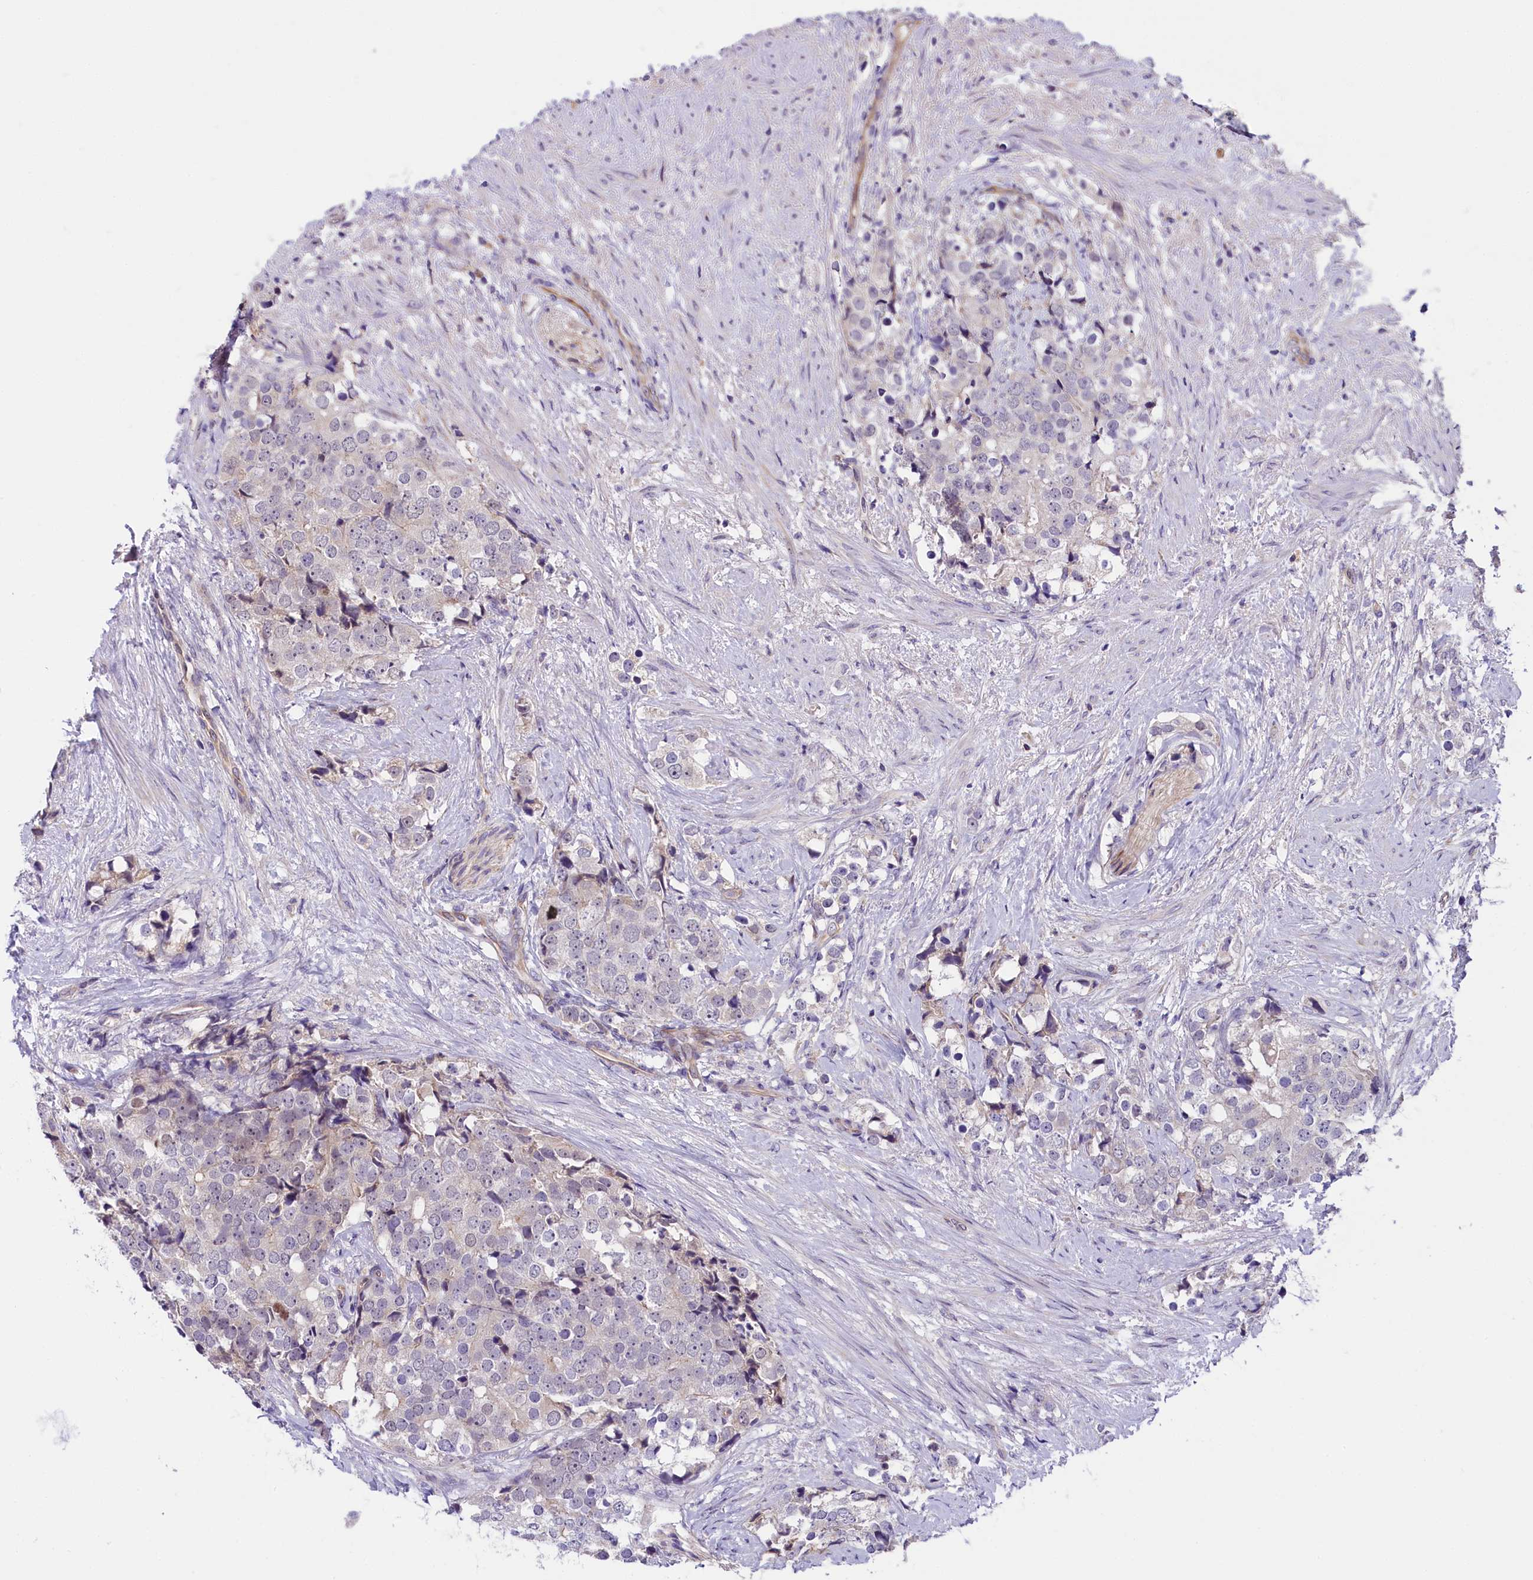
{"staining": {"intensity": "negative", "quantity": "none", "location": "none"}, "tissue": "prostate cancer", "cell_type": "Tumor cells", "image_type": "cancer", "snomed": [{"axis": "morphology", "description": "Adenocarcinoma, High grade"}, {"axis": "topography", "description": "Prostate"}], "caption": "Histopathology image shows no significant protein positivity in tumor cells of prostate high-grade adenocarcinoma.", "gene": "CCDC32", "patient": {"sex": "male", "age": 49}}